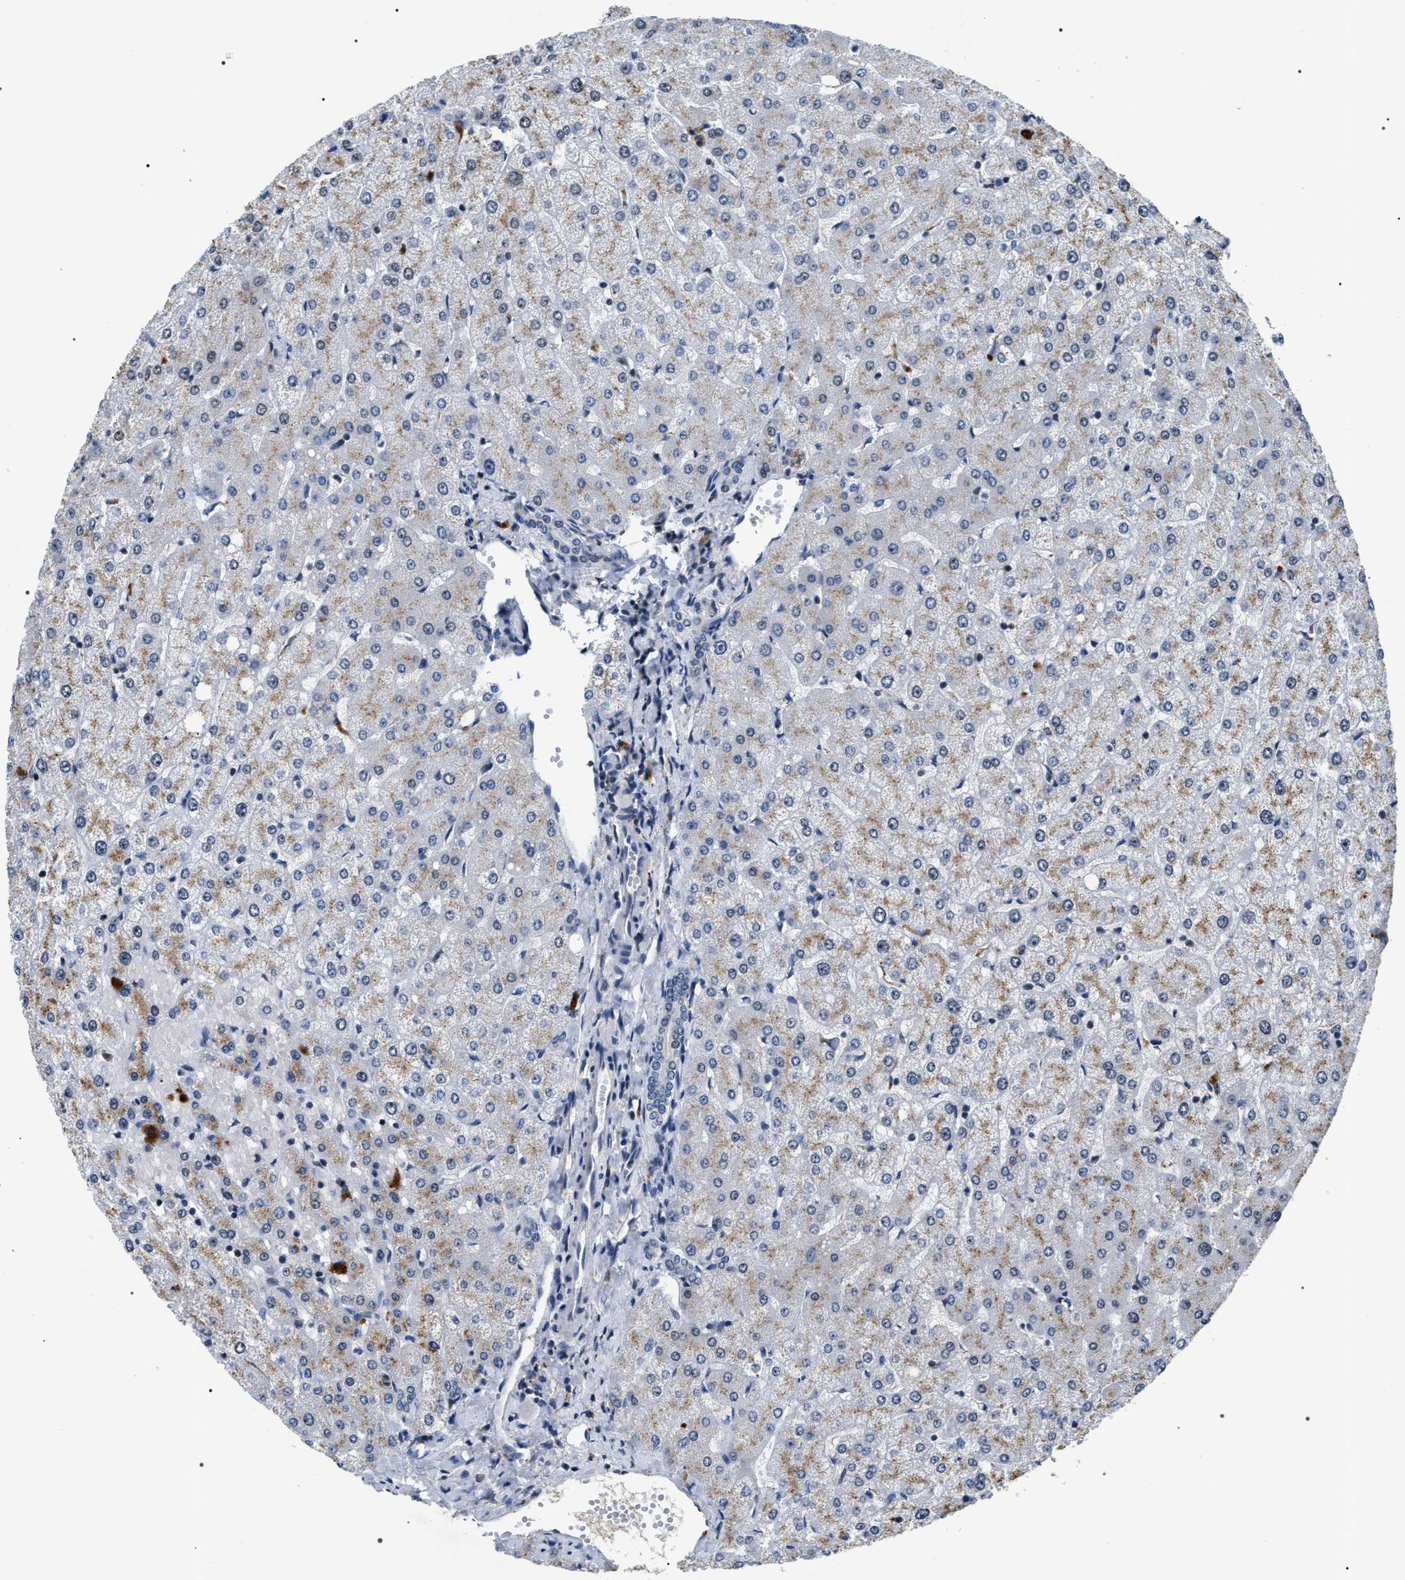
{"staining": {"intensity": "negative", "quantity": "none", "location": "none"}, "tissue": "liver", "cell_type": "Cholangiocytes", "image_type": "normal", "snomed": [{"axis": "morphology", "description": "Normal tissue, NOS"}, {"axis": "topography", "description": "Liver"}], "caption": "Immunohistochemistry (IHC) histopathology image of normal liver: human liver stained with DAB (3,3'-diaminobenzidine) displays no significant protein staining in cholangiocytes.", "gene": "C7orf25", "patient": {"sex": "female", "age": 54}}